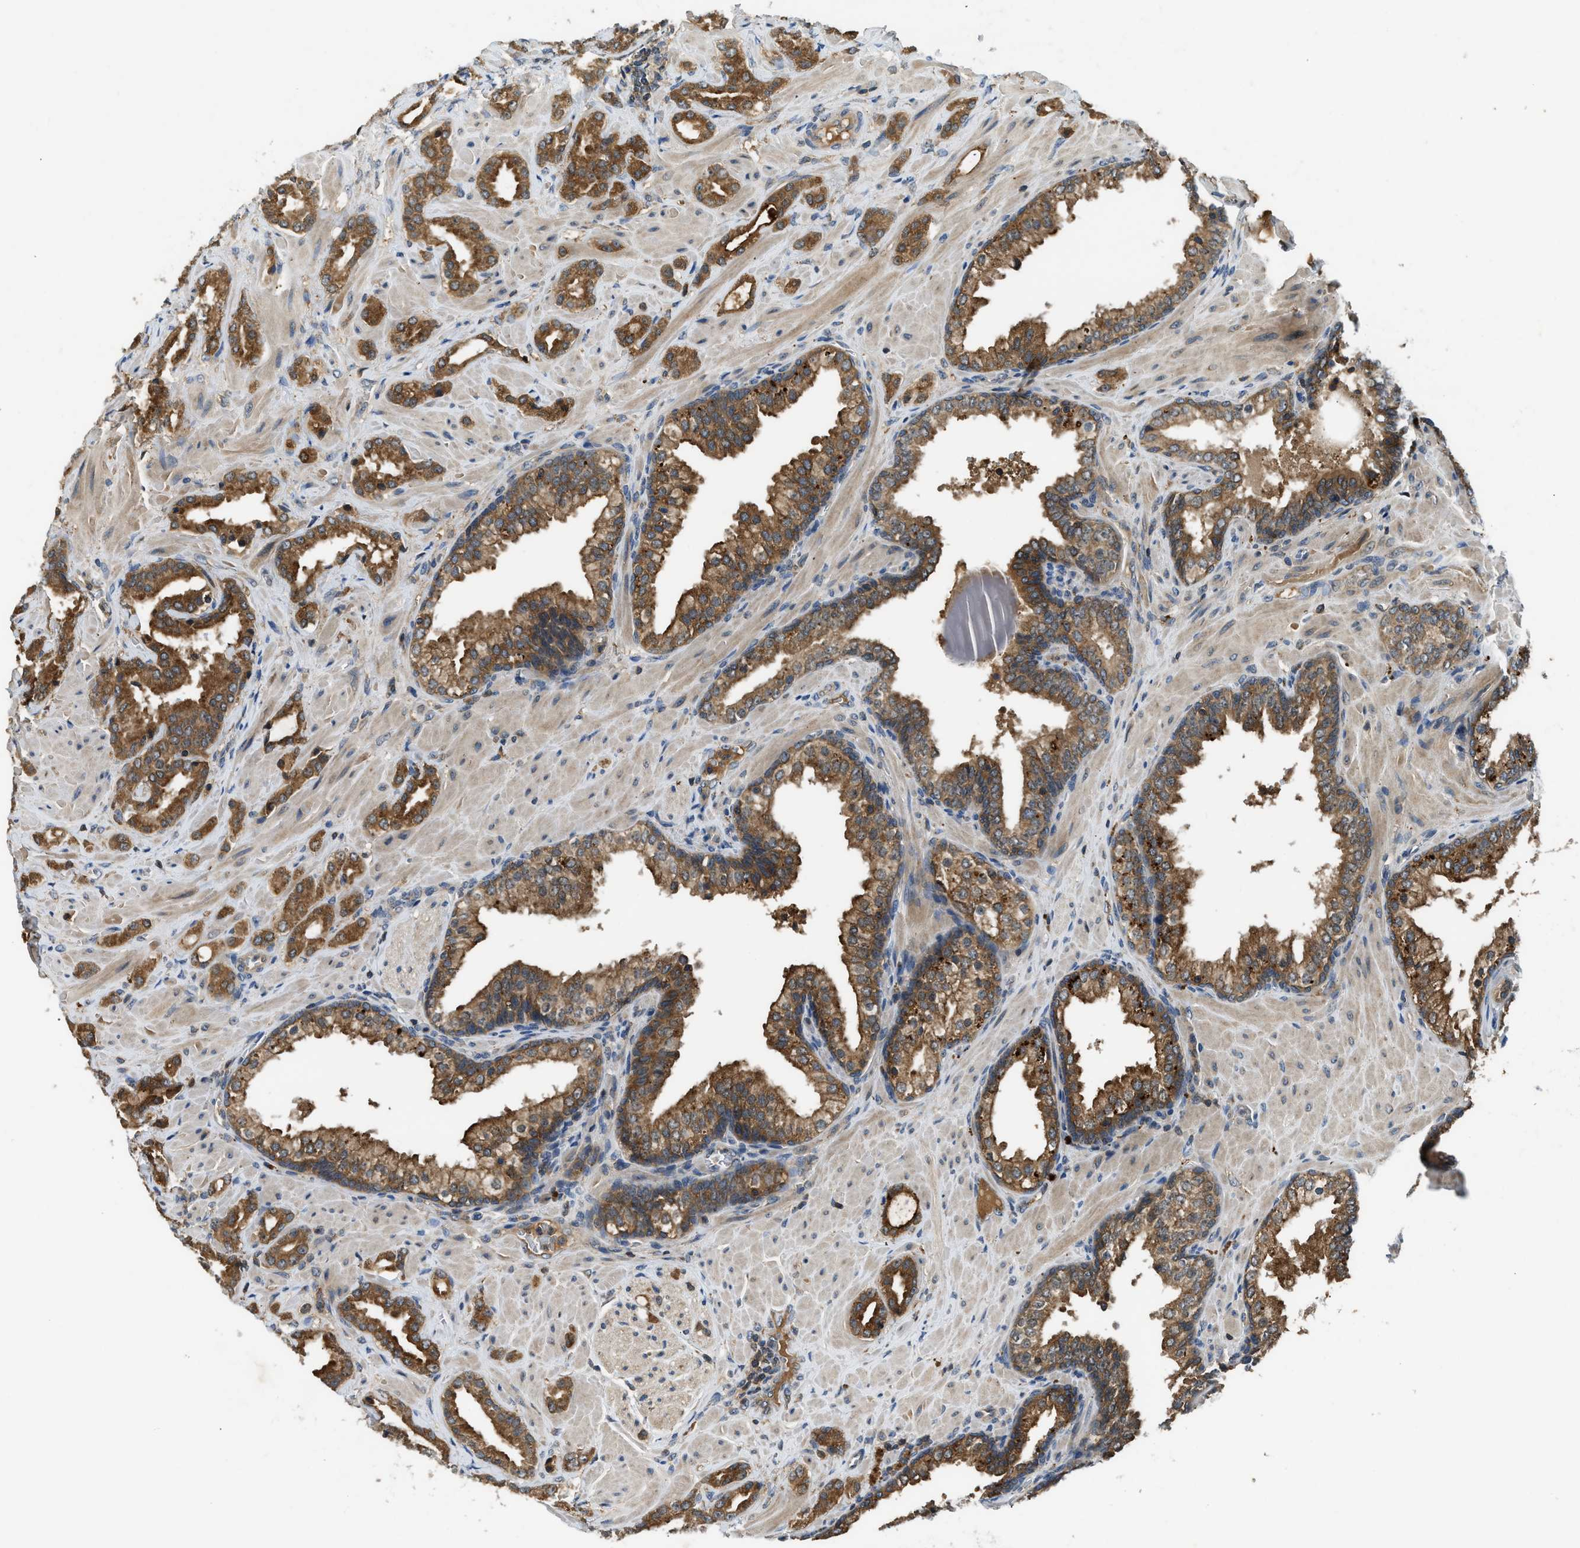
{"staining": {"intensity": "moderate", "quantity": ">75%", "location": "cytoplasmic/membranous"}, "tissue": "prostate cancer", "cell_type": "Tumor cells", "image_type": "cancer", "snomed": [{"axis": "morphology", "description": "Adenocarcinoma, High grade"}, {"axis": "topography", "description": "Prostate"}], "caption": "Prostate cancer stained with immunohistochemistry exhibits moderate cytoplasmic/membranous staining in about >75% of tumor cells. Using DAB (brown) and hematoxylin (blue) stains, captured at high magnification using brightfield microscopy.", "gene": "PAFAH2", "patient": {"sex": "male", "age": 52}}